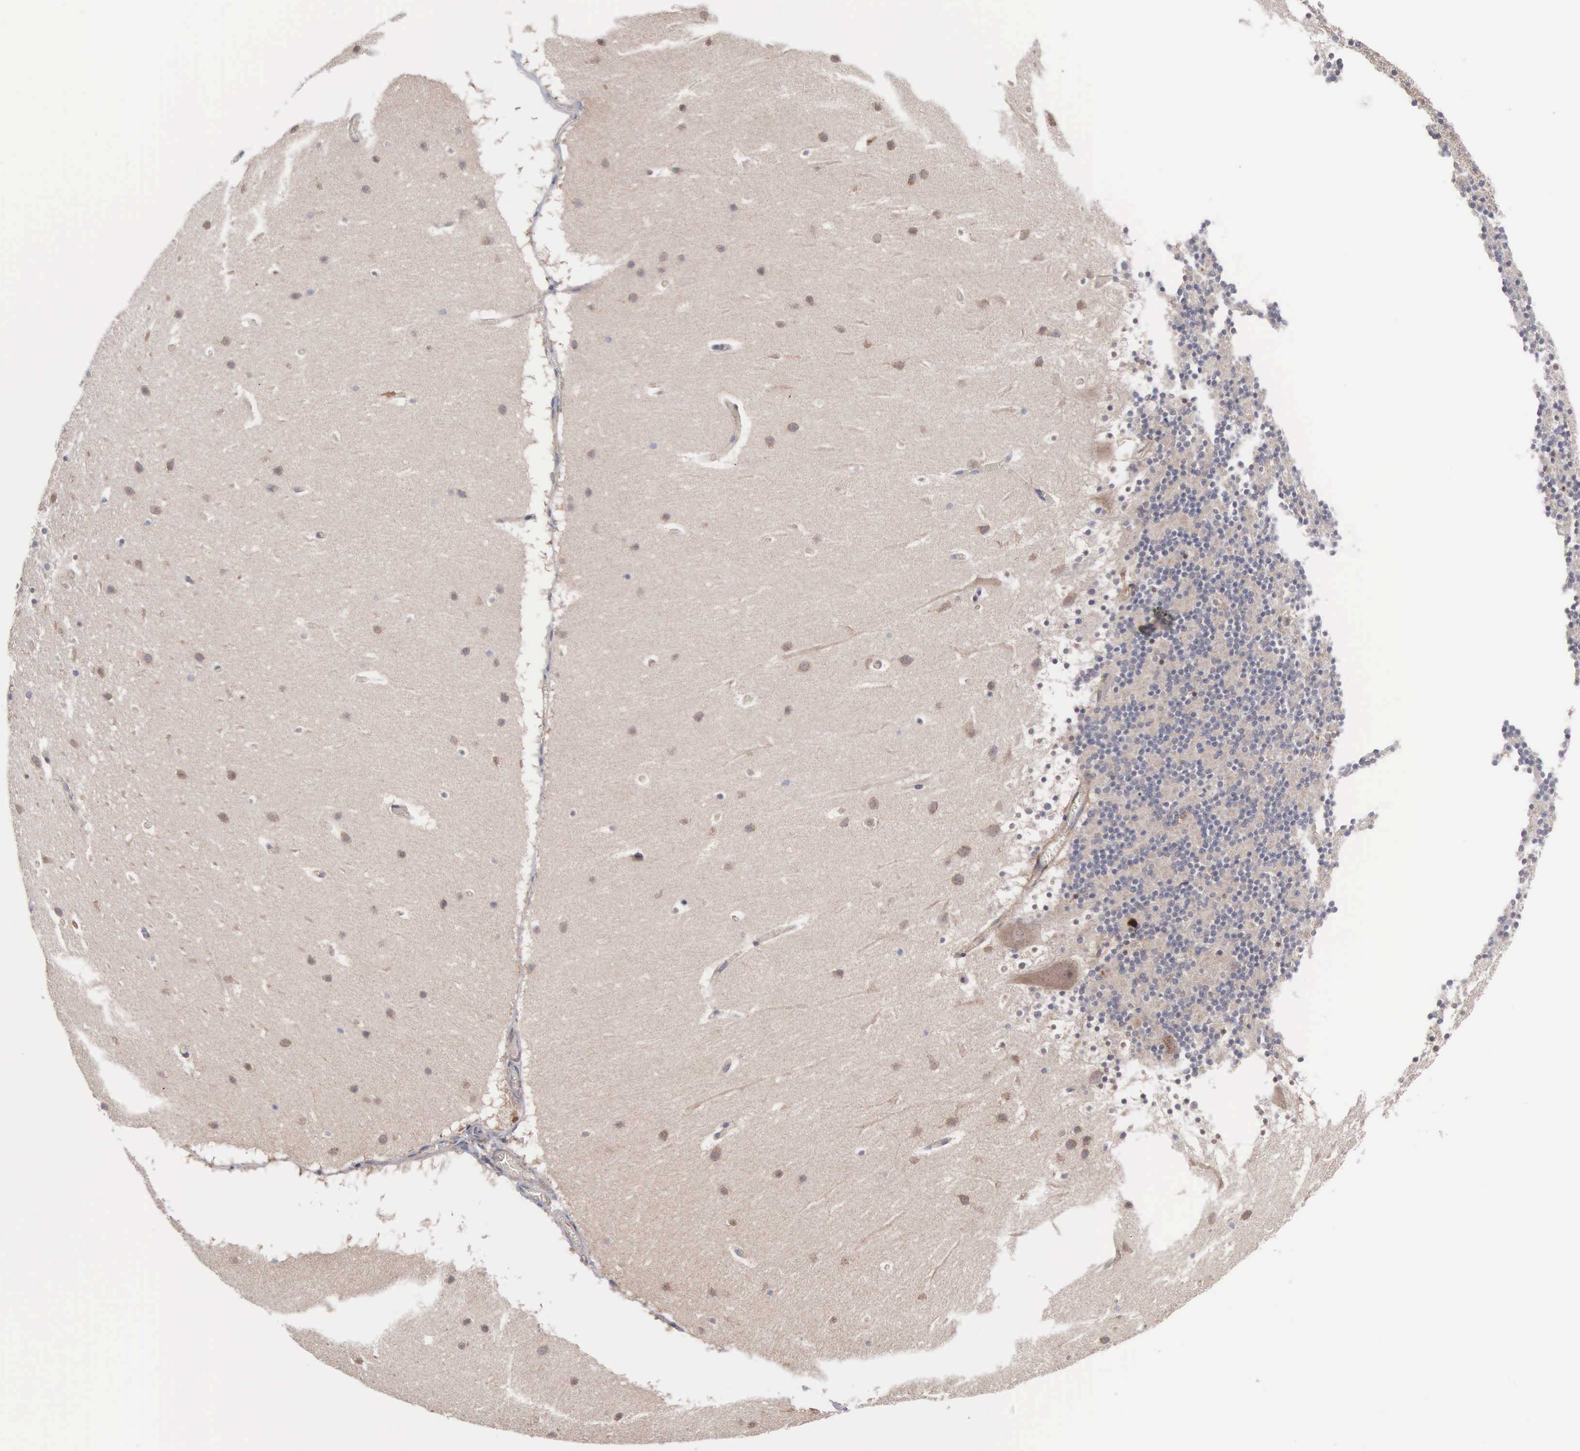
{"staining": {"intensity": "weak", "quantity": "25%-75%", "location": "cytoplasmic/membranous"}, "tissue": "cerebellum", "cell_type": "Cells in granular layer", "image_type": "normal", "snomed": [{"axis": "morphology", "description": "Normal tissue, NOS"}, {"axis": "topography", "description": "Cerebellum"}], "caption": "Human cerebellum stained for a protein (brown) demonstrates weak cytoplasmic/membranous positive expression in approximately 25%-75% of cells in granular layer.", "gene": "INF2", "patient": {"sex": "male", "age": 45}}